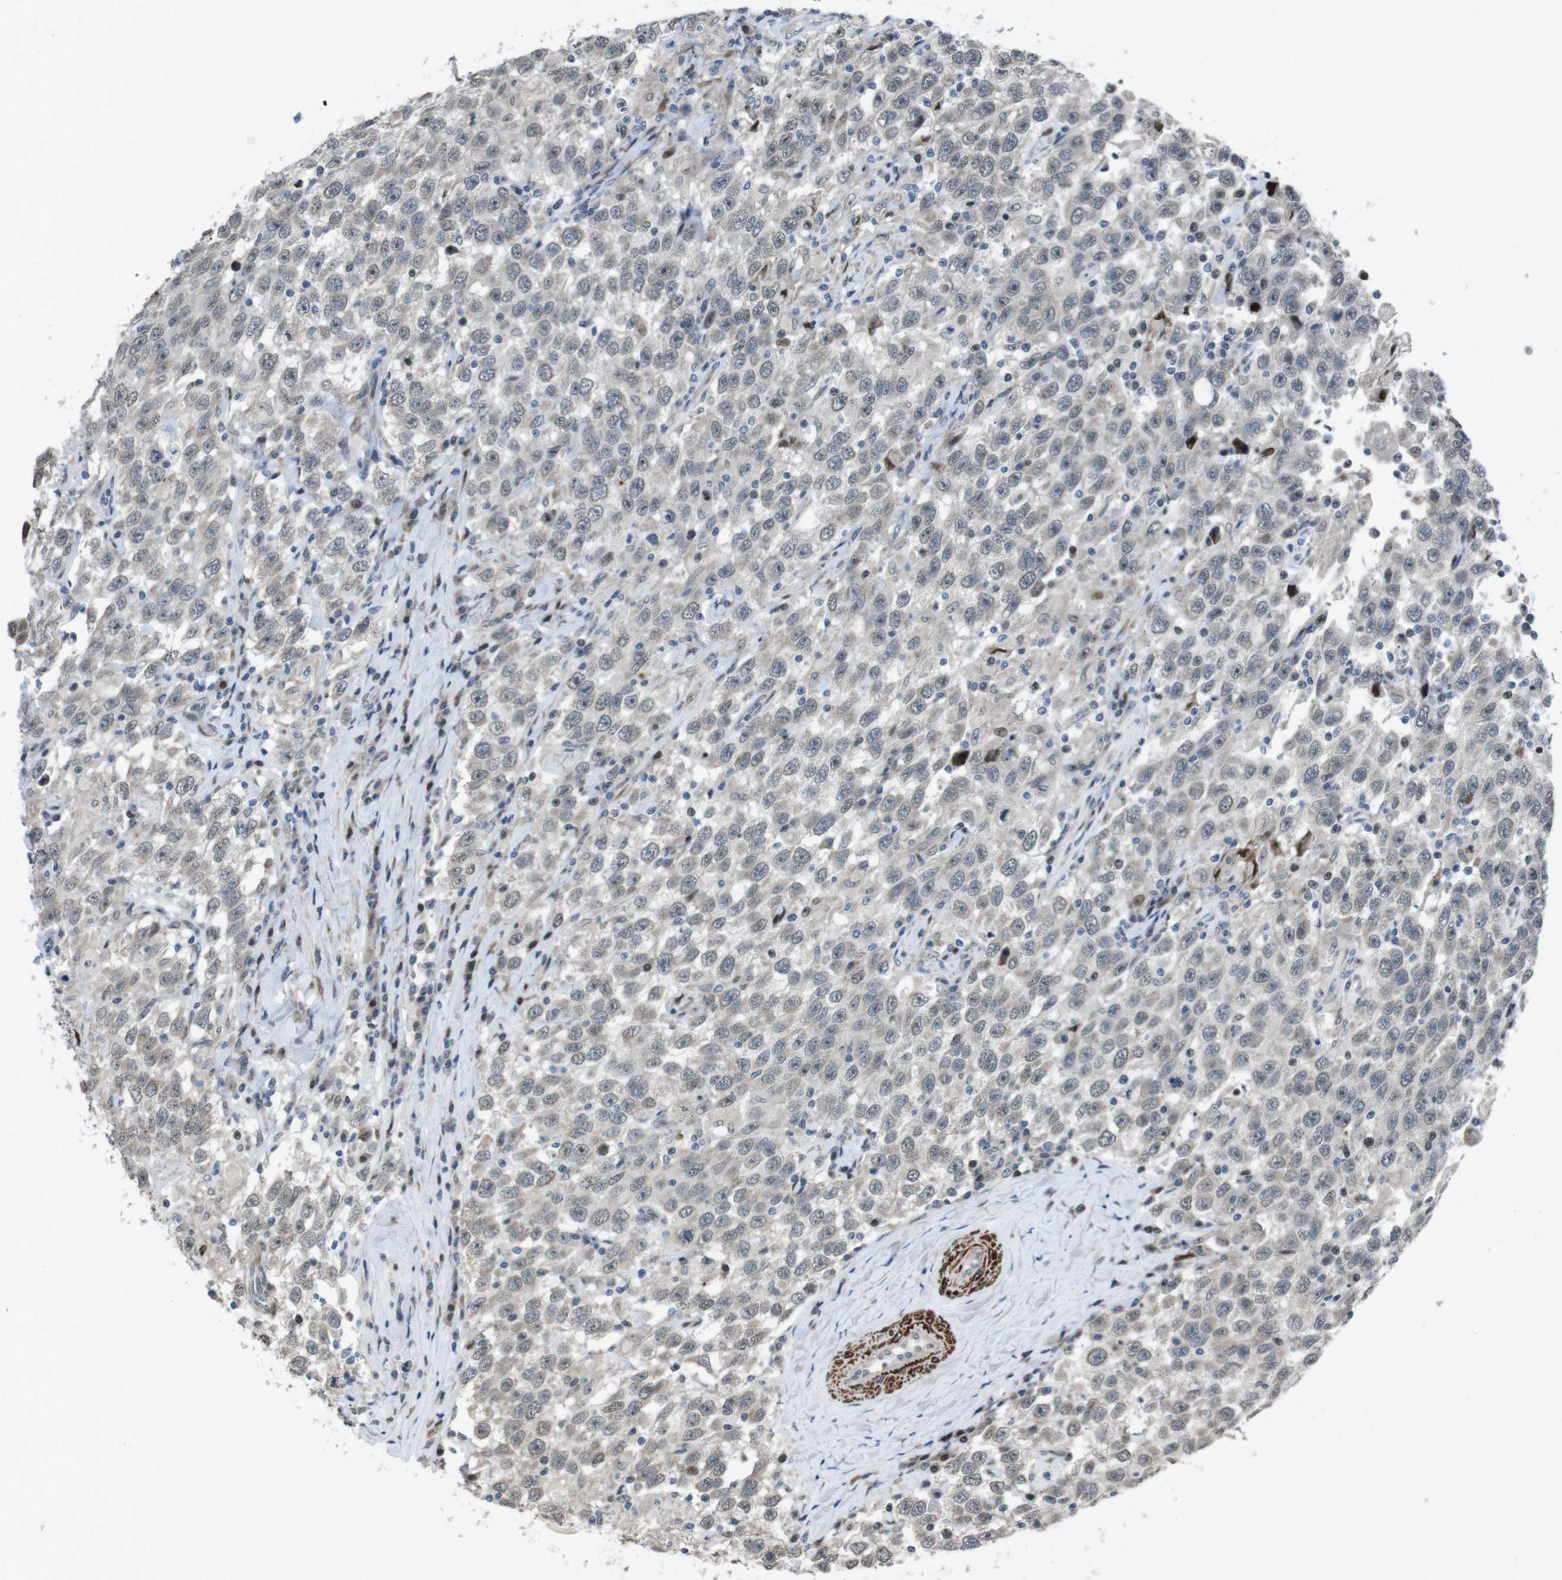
{"staining": {"intensity": "negative", "quantity": "none", "location": "none"}, "tissue": "testis cancer", "cell_type": "Tumor cells", "image_type": "cancer", "snomed": [{"axis": "morphology", "description": "Seminoma, NOS"}, {"axis": "topography", "description": "Testis"}], "caption": "A high-resolution photomicrograph shows immunohistochemistry (IHC) staining of testis seminoma, which exhibits no significant expression in tumor cells. The staining was performed using DAB to visualize the protein expression in brown, while the nuclei were stained in blue with hematoxylin (Magnification: 20x).", "gene": "PBRM1", "patient": {"sex": "male", "age": 41}}